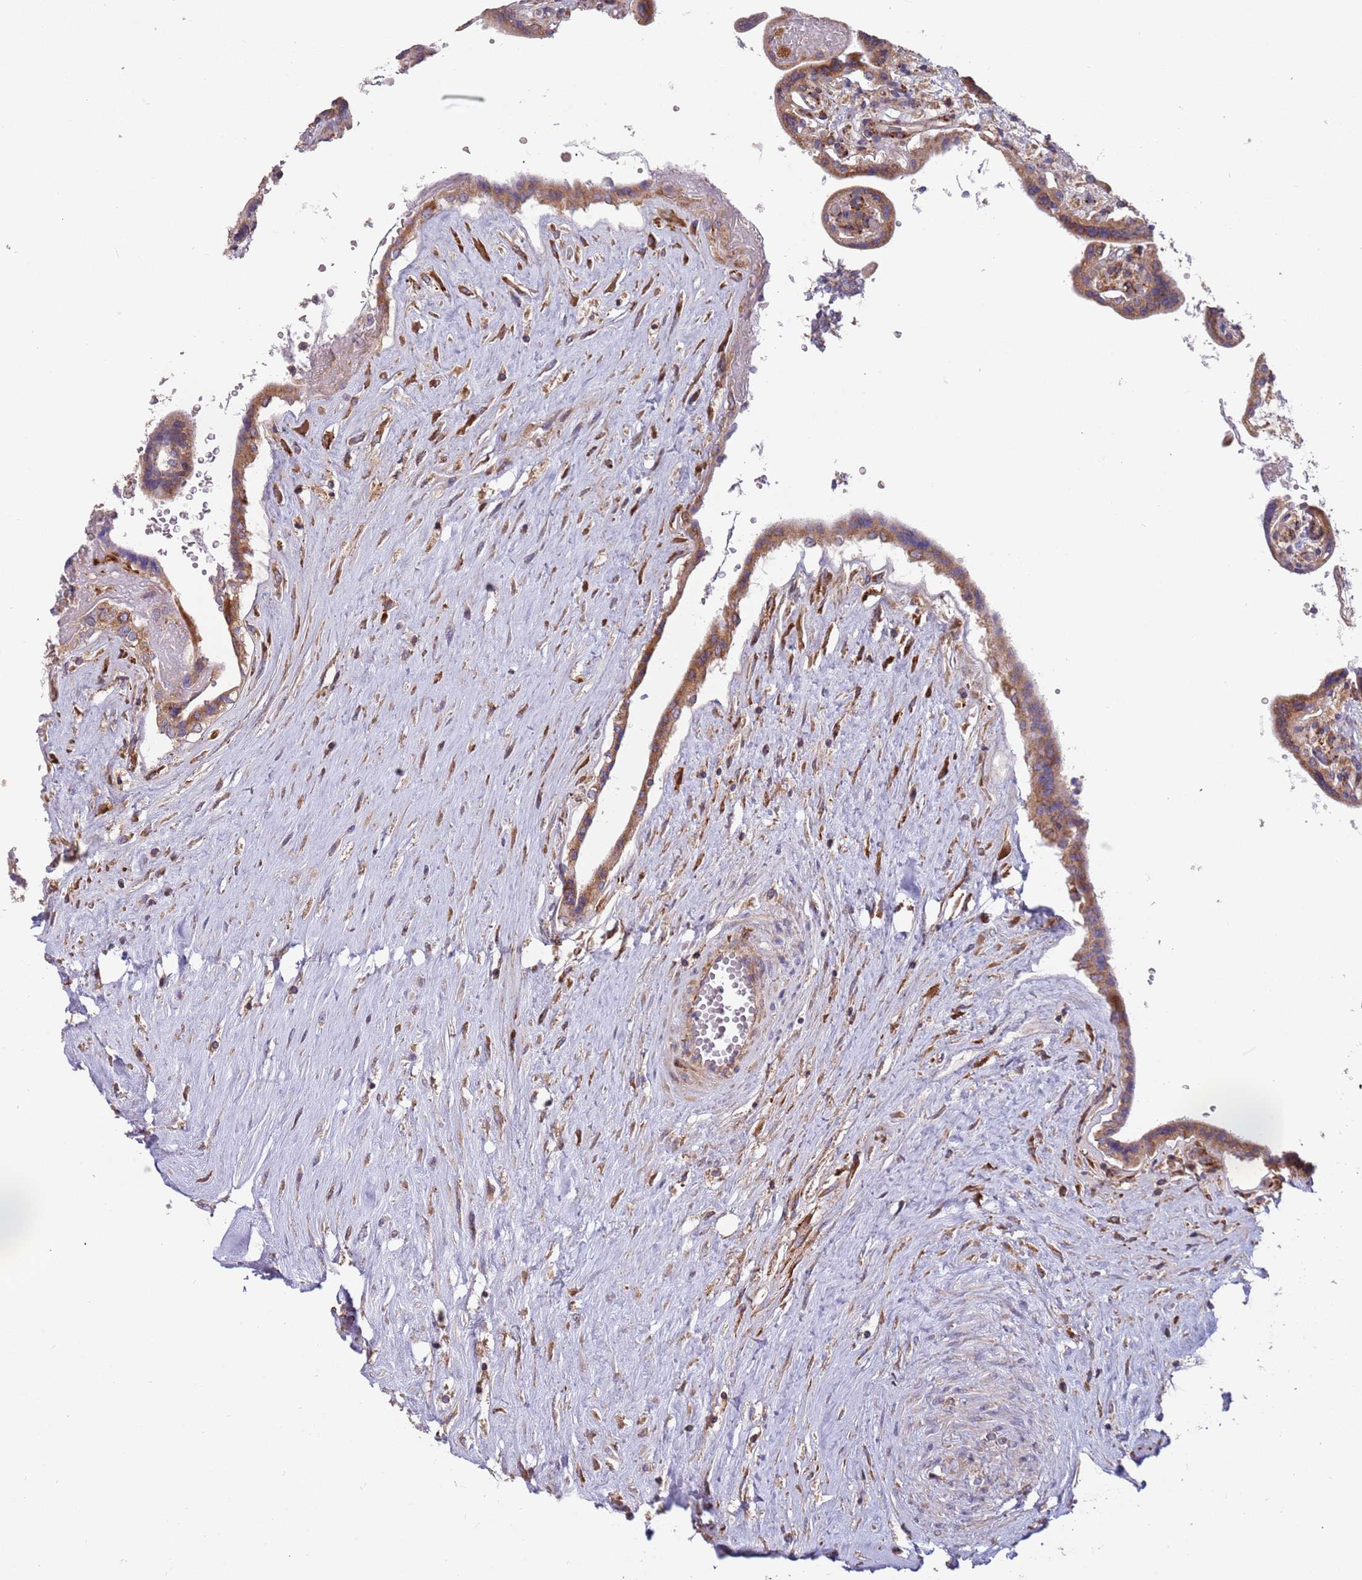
{"staining": {"intensity": "strong", "quantity": ">75%", "location": "cytoplasmic/membranous"}, "tissue": "placenta", "cell_type": "Trophoblastic cells", "image_type": "normal", "snomed": [{"axis": "morphology", "description": "Normal tissue, NOS"}, {"axis": "topography", "description": "Placenta"}], "caption": "About >75% of trophoblastic cells in unremarkable placenta display strong cytoplasmic/membranous protein expression as visualized by brown immunohistochemical staining.", "gene": "ARMCX6", "patient": {"sex": "female", "age": 37}}